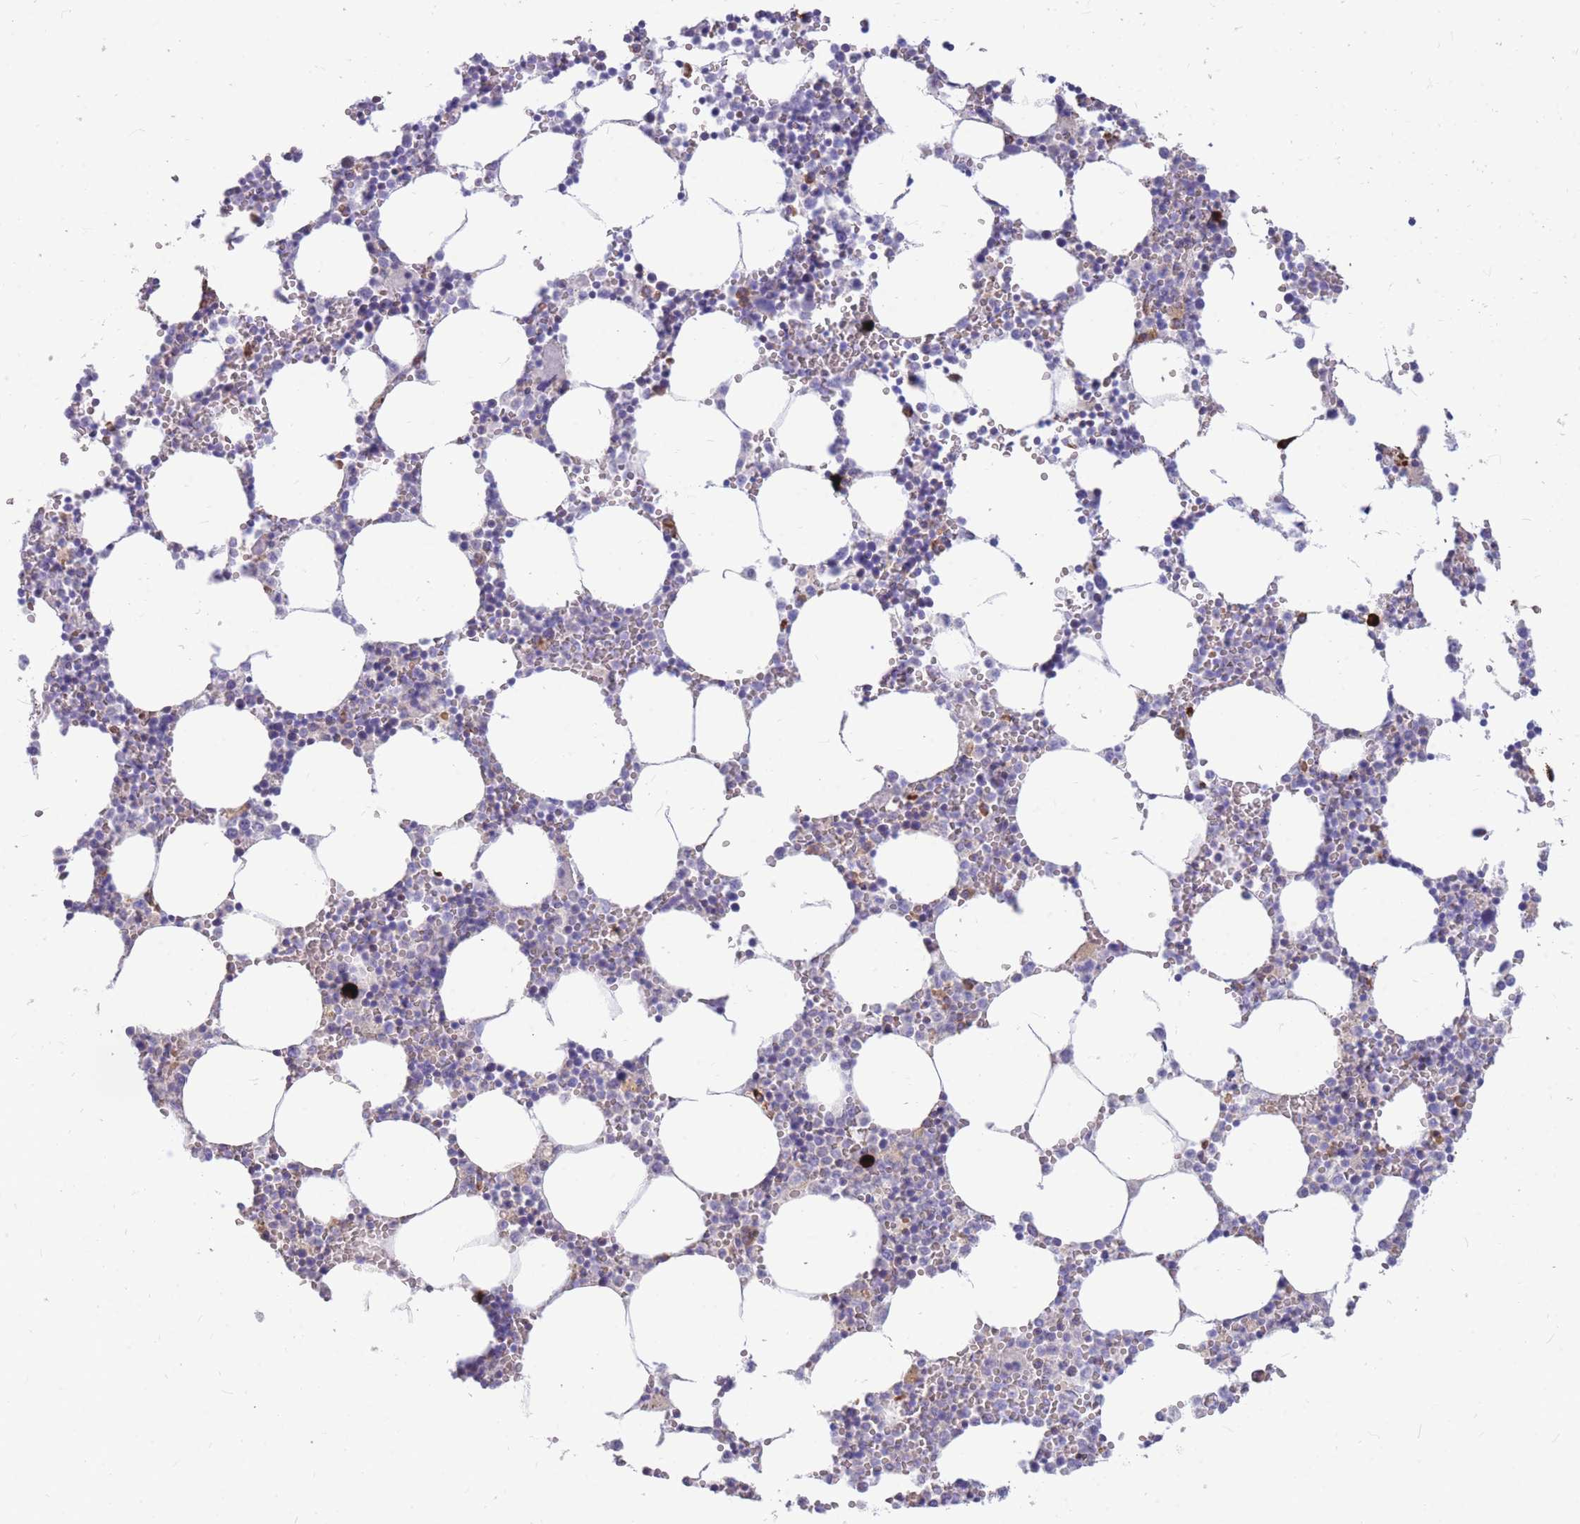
{"staining": {"intensity": "strong", "quantity": "<25%", "location": "cytoplasmic/membranous"}, "tissue": "bone marrow", "cell_type": "Hematopoietic cells", "image_type": "normal", "snomed": [{"axis": "morphology", "description": "Normal tissue, NOS"}, {"axis": "topography", "description": "Bone marrow"}], "caption": "Bone marrow stained with DAB immunohistochemistry (IHC) exhibits medium levels of strong cytoplasmic/membranous positivity in approximately <25% of hematopoietic cells. Using DAB (brown) and hematoxylin (blue) stains, captured at high magnification using brightfield microscopy.", "gene": "TPSAB1", "patient": {"sex": "female", "age": 64}}